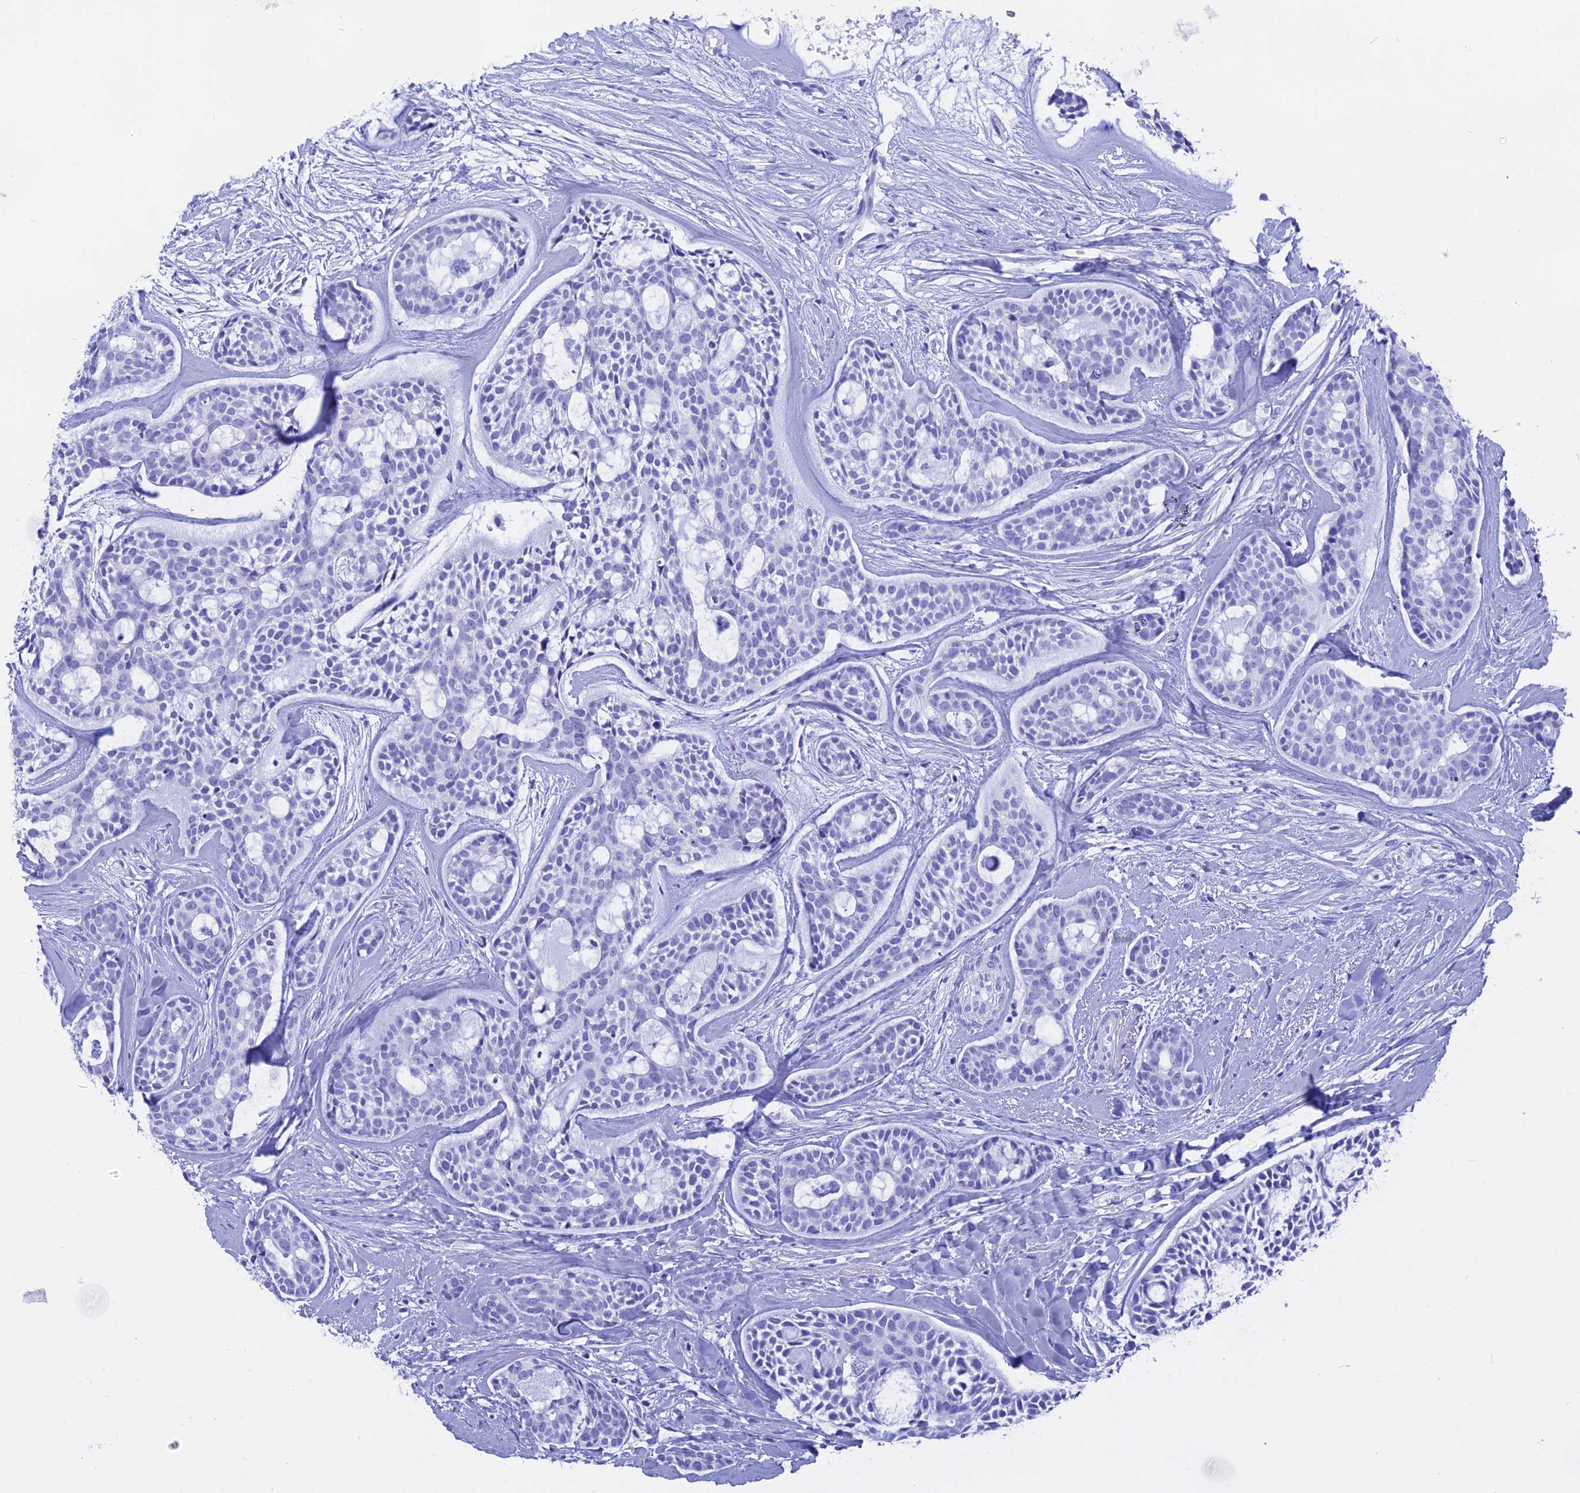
{"staining": {"intensity": "negative", "quantity": "none", "location": "none"}, "tissue": "head and neck cancer", "cell_type": "Tumor cells", "image_type": "cancer", "snomed": [{"axis": "morphology", "description": "Normal tissue, NOS"}, {"axis": "morphology", "description": "Adenocarcinoma, NOS"}, {"axis": "topography", "description": "Subcutis"}, {"axis": "topography", "description": "Nasopharynx"}, {"axis": "topography", "description": "Head-Neck"}], "caption": "This is an immunohistochemistry photomicrograph of human adenocarcinoma (head and neck). There is no expression in tumor cells.", "gene": "ISCA1", "patient": {"sex": "female", "age": 73}}